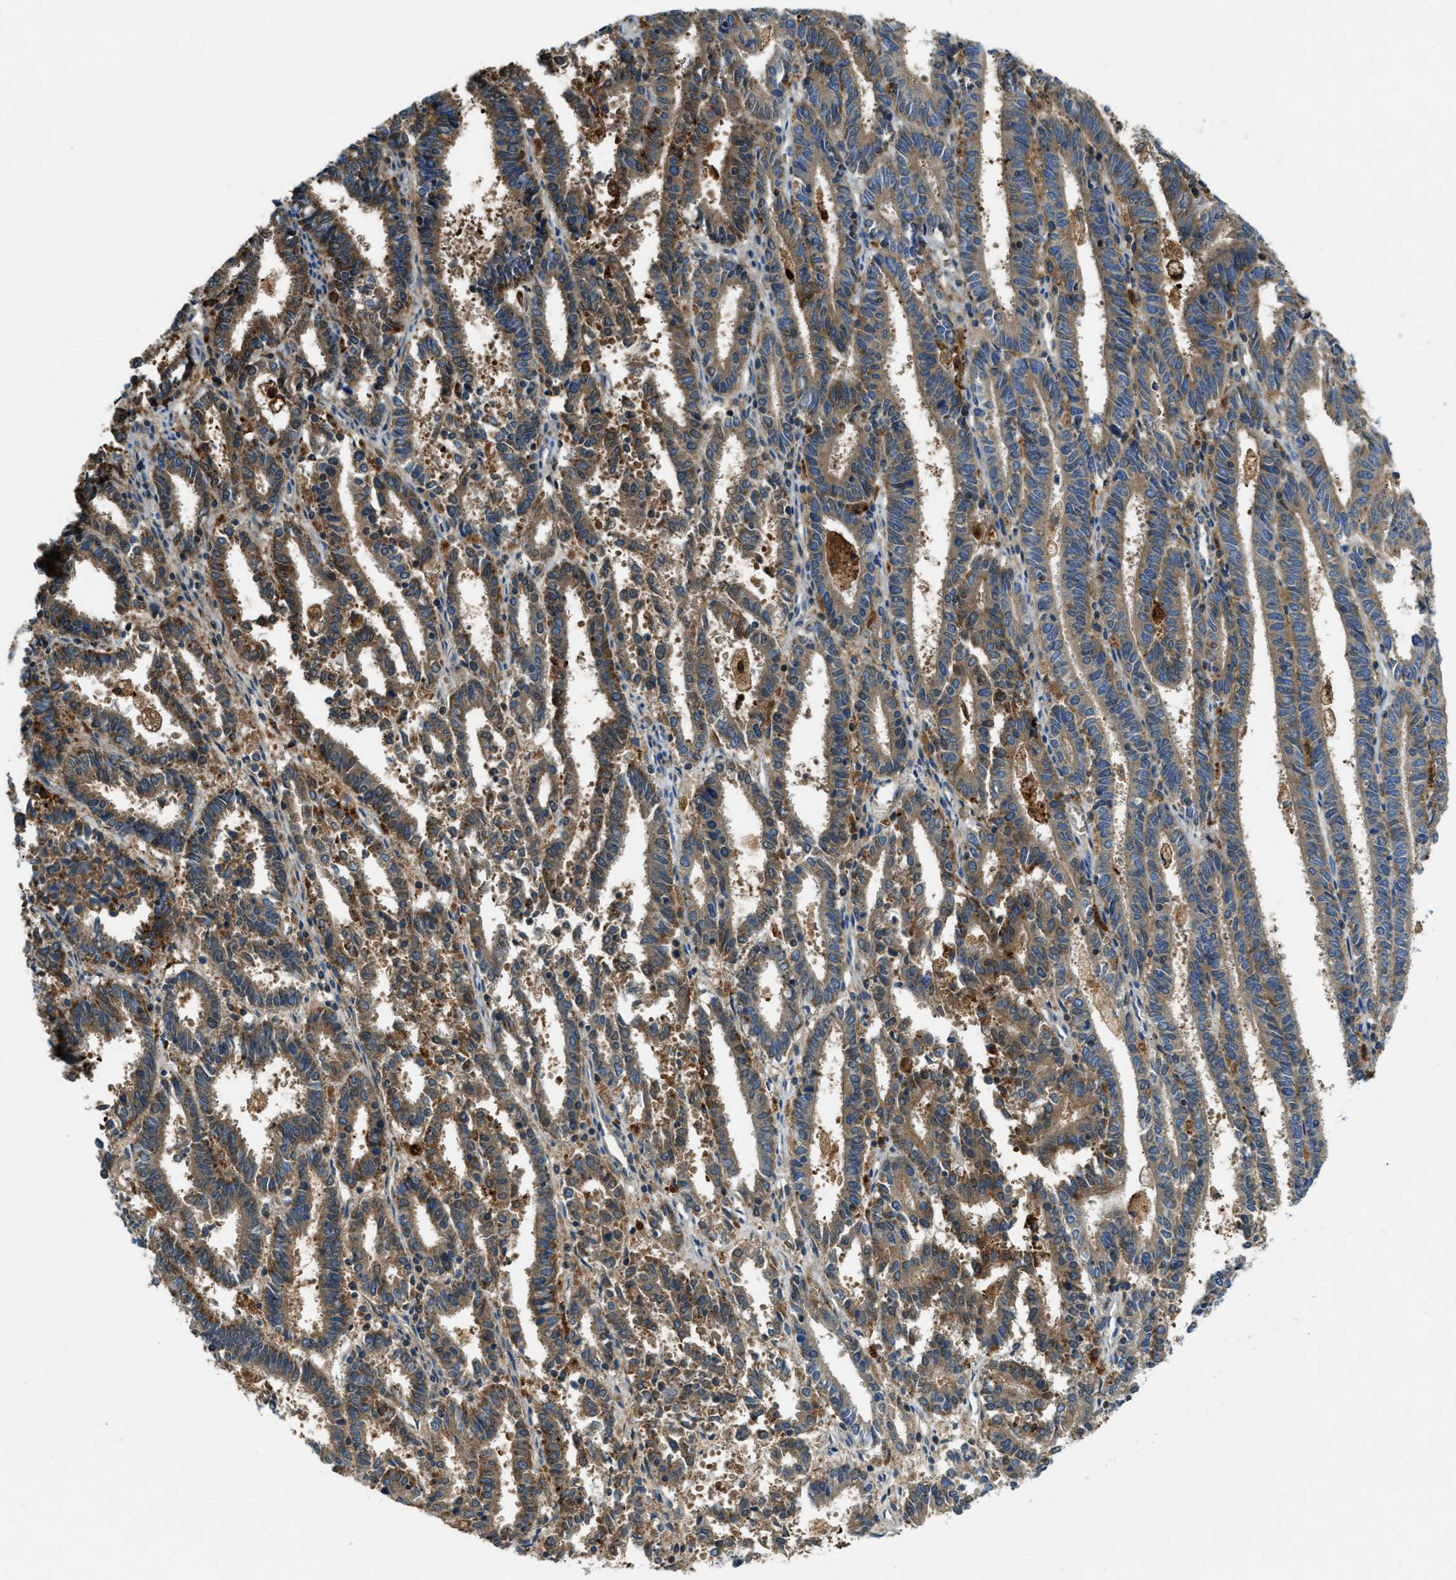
{"staining": {"intensity": "moderate", "quantity": ">75%", "location": "cytoplasmic/membranous"}, "tissue": "endometrial cancer", "cell_type": "Tumor cells", "image_type": "cancer", "snomed": [{"axis": "morphology", "description": "Adenocarcinoma, NOS"}, {"axis": "topography", "description": "Uterus"}], "caption": "Immunohistochemistry of human adenocarcinoma (endometrial) shows medium levels of moderate cytoplasmic/membranous positivity in about >75% of tumor cells.", "gene": "RFFL", "patient": {"sex": "female", "age": 83}}